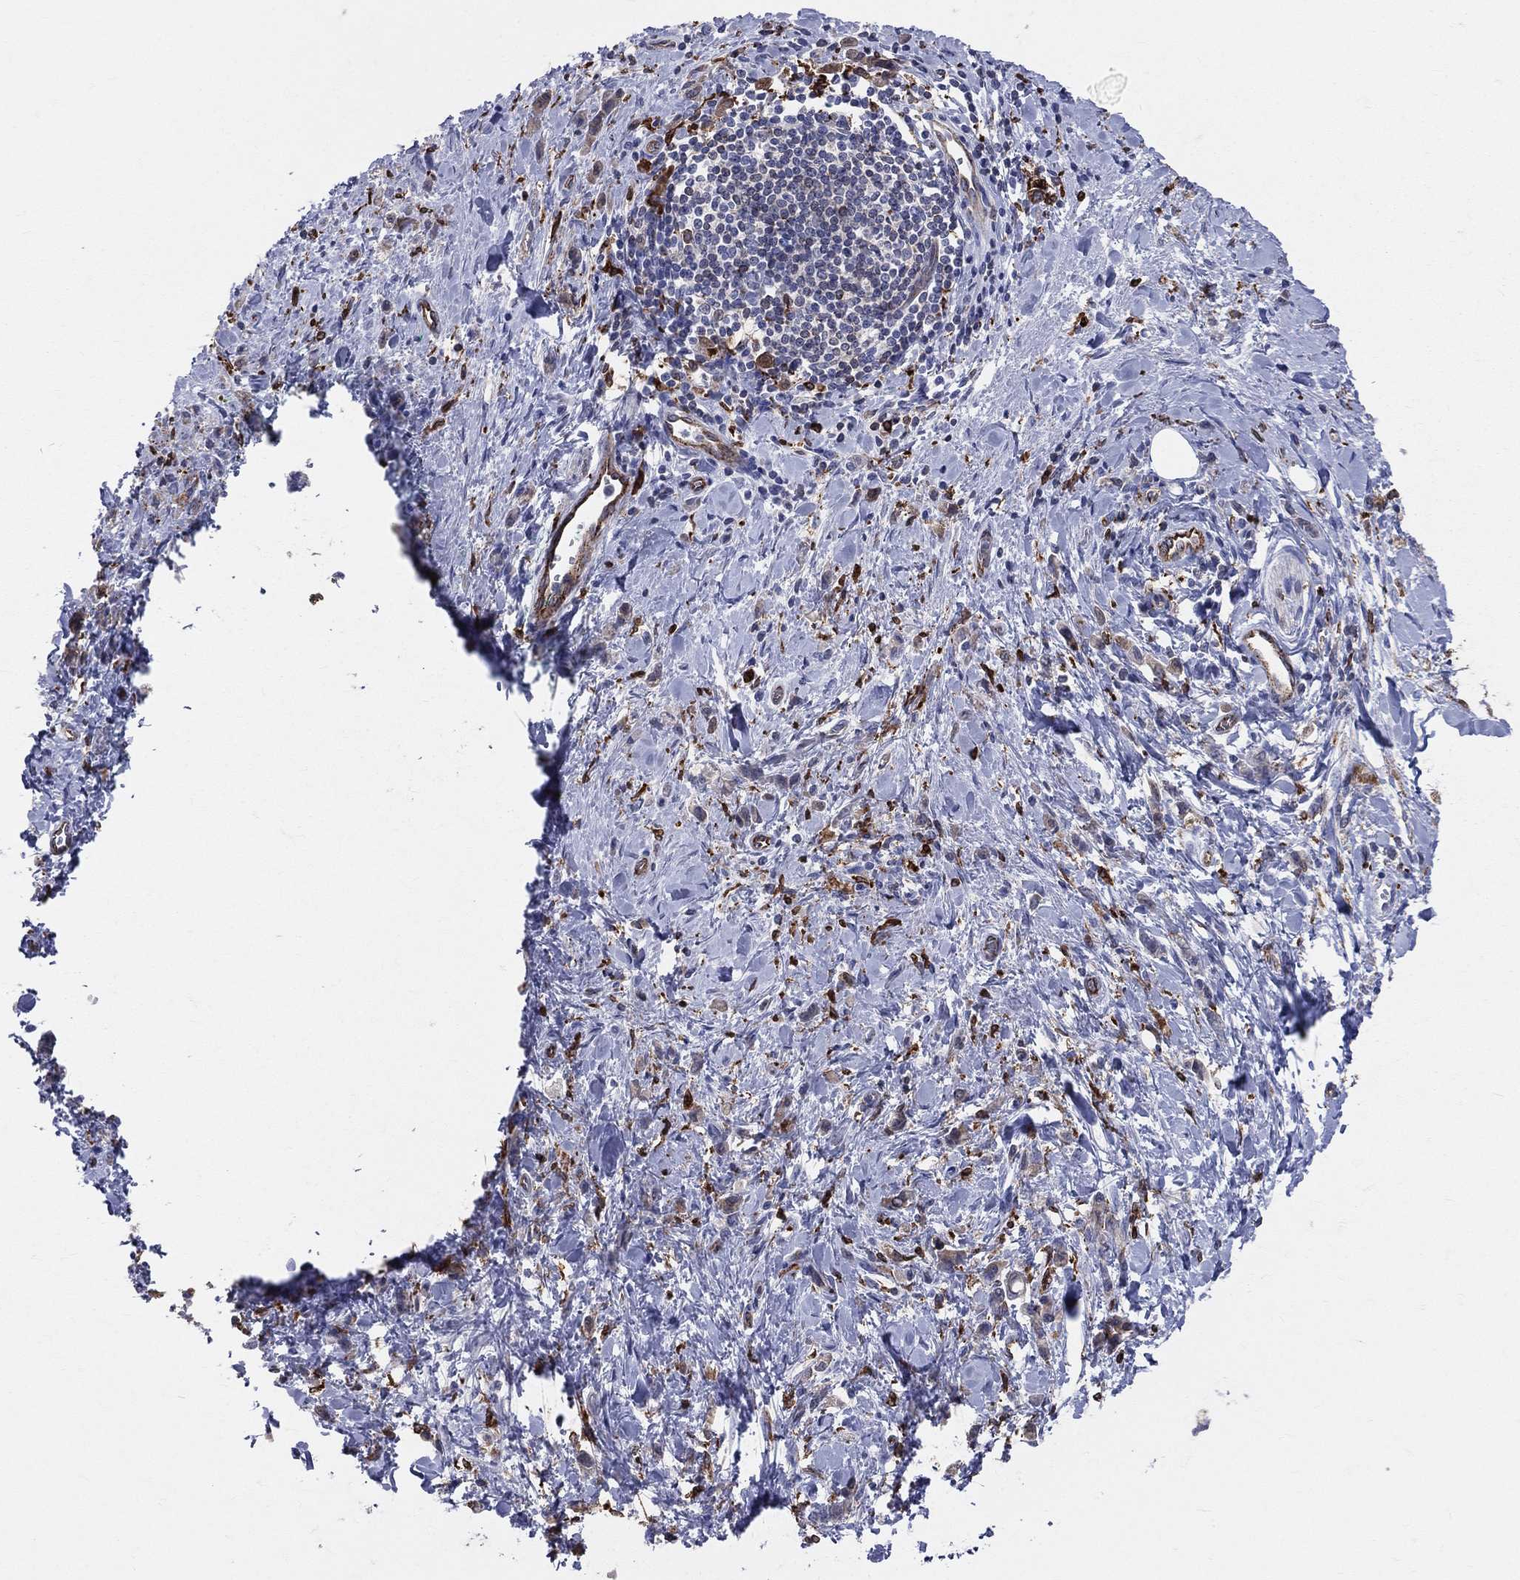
{"staining": {"intensity": "moderate", "quantity": "<25%", "location": "cytoplasmic/membranous"}, "tissue": "stomach cancer", "cell_type": "Tumor cells", "image_type": "cancer", "snomed": [{"axis": "morphology", "description": "Adenocarcinoma, NOS"}, {"axis": "topography", "description": "Stomach"}], "caption": "Brown immunohistochemical staining in human adenocarcinoma (stomach) reveals moderate cytoplasmic/membranous expression in approximately <25% of tumor cells.", "gene": "CD74", "patient": {"sex": "male", "age": 77}}